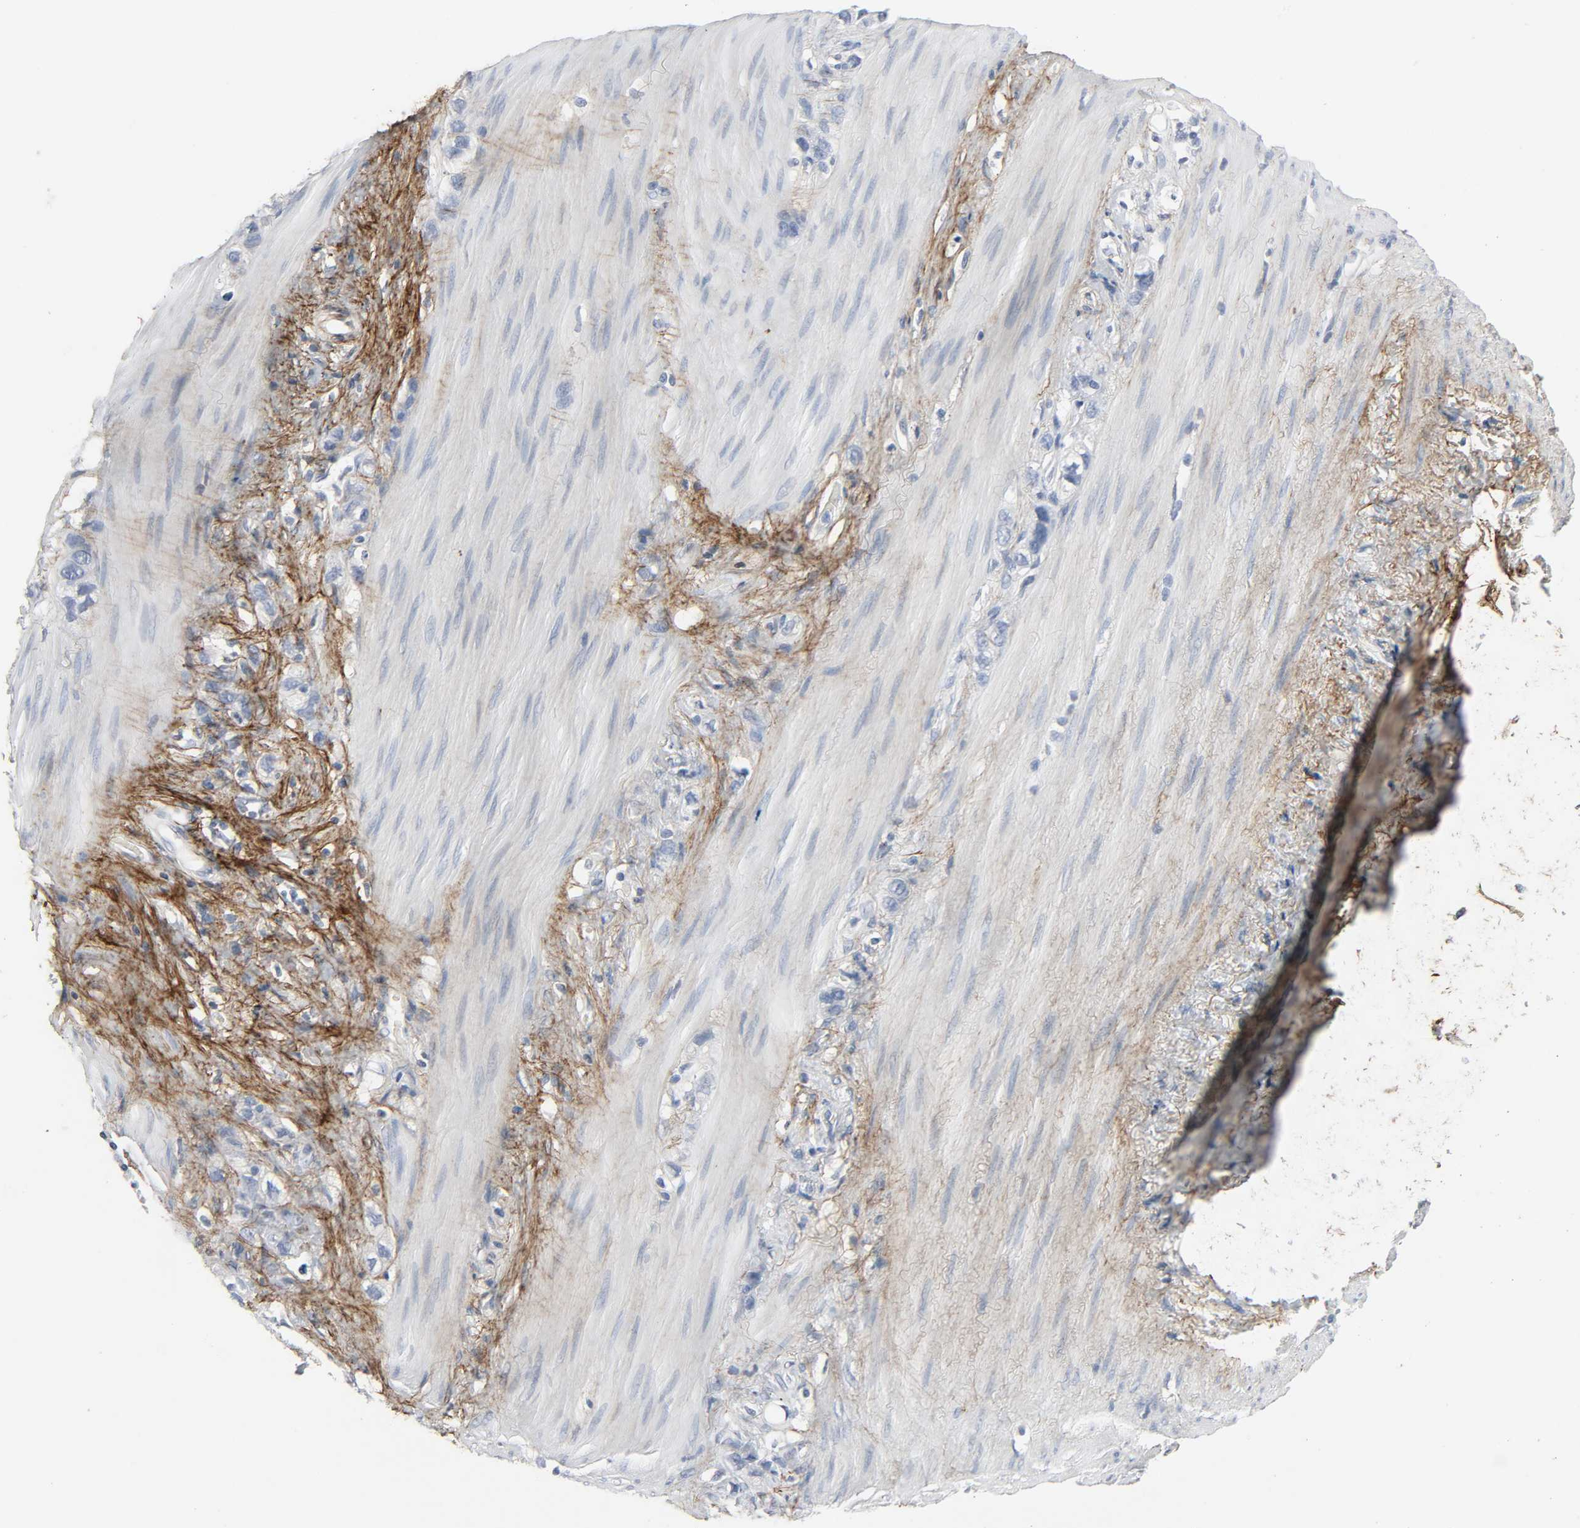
{"staining": {"intensity": "negative", "quantity": "none", "location": "none"}, "tissue": "stomach cancer", "cell_type": "Tumor cells", "image_type": "cancer", "snomed": [{"axis": "morphology", "description": "Normal tissue, NOS"}, {"axis": "morphology", "description": "Adenocarcinoma, NOS"}, {"axis": "morphology", "description": "Adenocarcinoma, High grade"}, {"axis": "topography", "description": "Stomach, upper"}, {"axis": "topography", "description": "Stomach"}], "caption": "The IHC photomicrograph has no significant expression in tumor cells of stomach cancer tissue.", "gene": "FBLN5", "patient": {"sex": "female", "age": 65}}